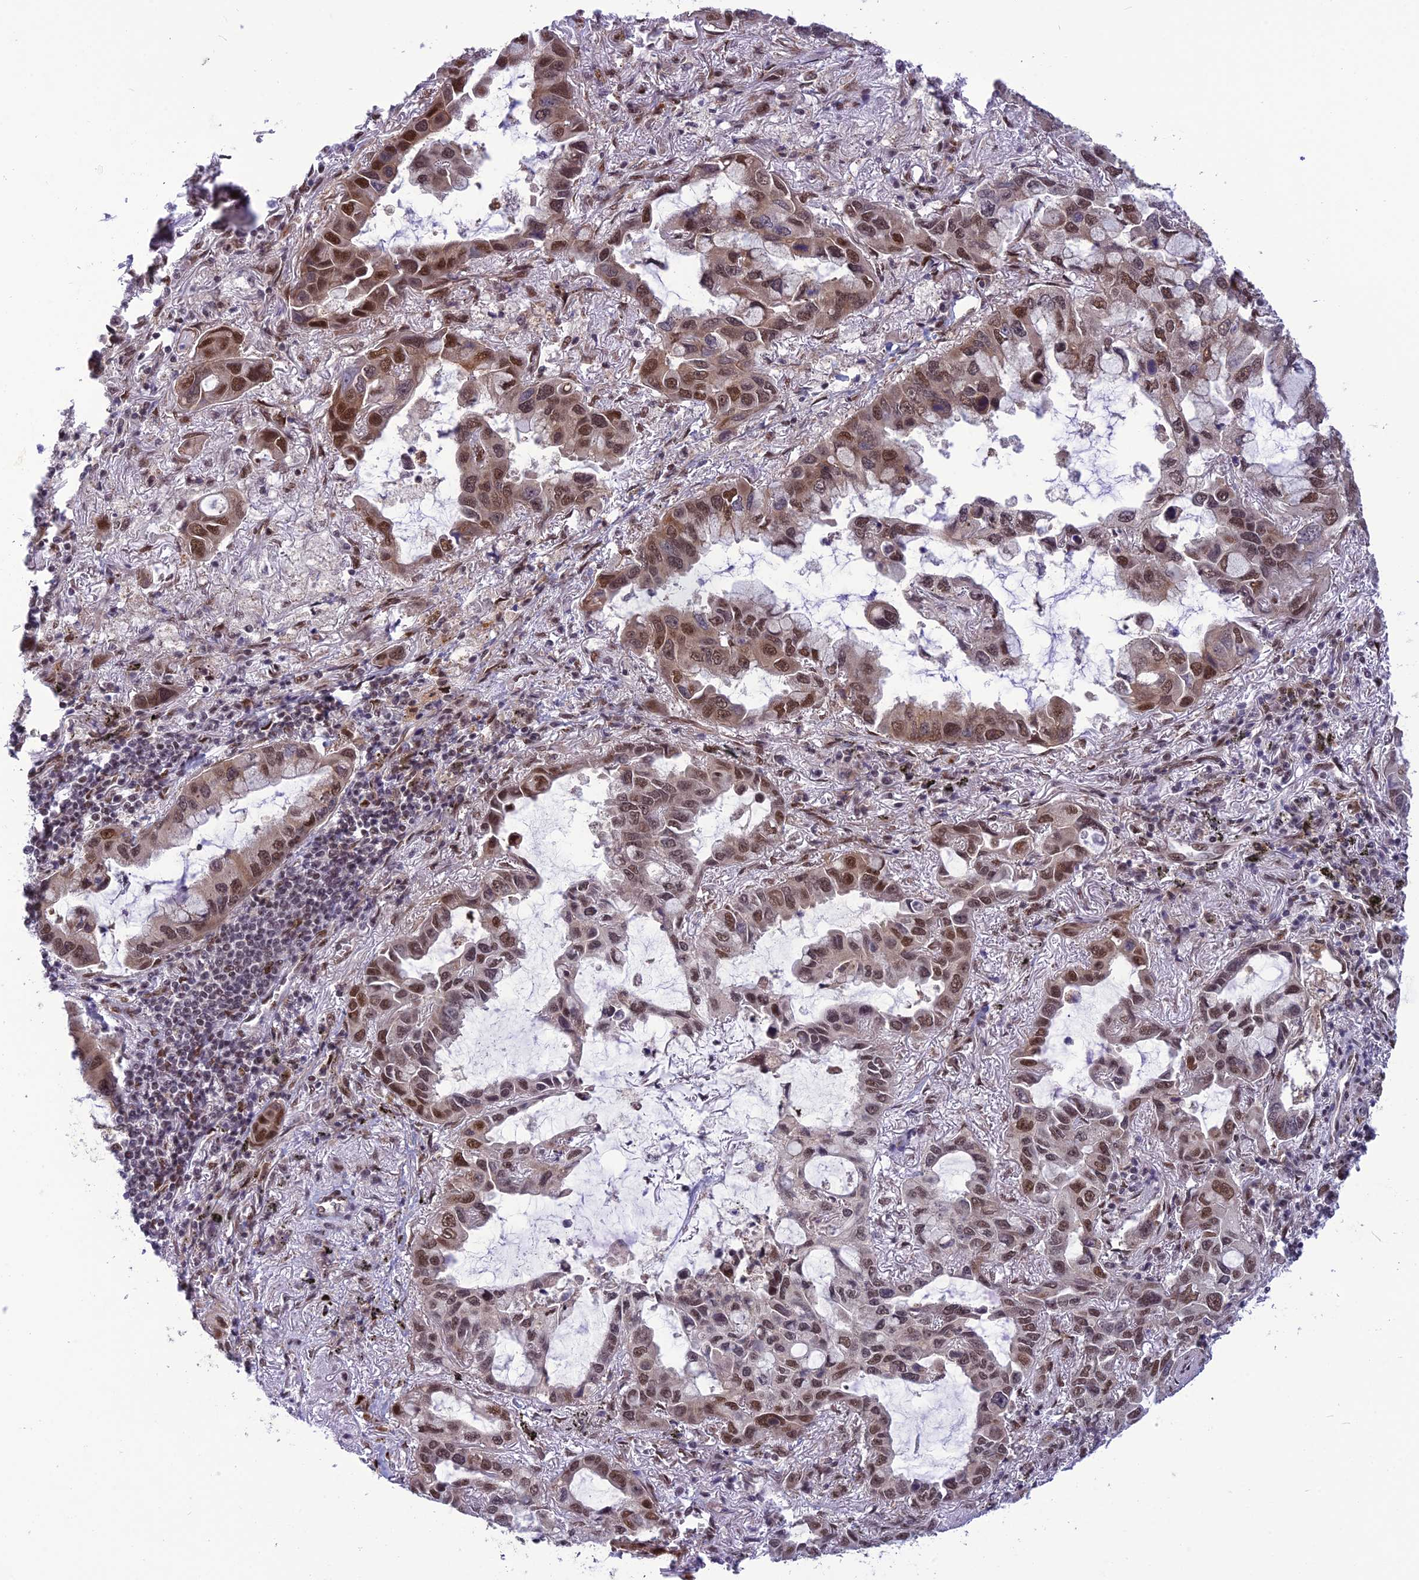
{"staining": {"intensity": "moderate", "quantity": ">75%", "location": "nuclear"}, "tissue": "lung cancer", "cell_type": "Tumor cells", "image_type": "cancer", "snomed": [{"axis": "morphology", "description": "Adenocarcinoma, NOS"}, {"axis": "topography", "description": "Lung"}], "caption": "Moderate nuclear expression is identified in about >75% of tumor cells in lung cancer (adenocarcinoma). The protein of interest is shown in brown color, while the nuclei are stained blue.", "gene": "RTRAF", "patient": {"sex": "male", "age": 64}}